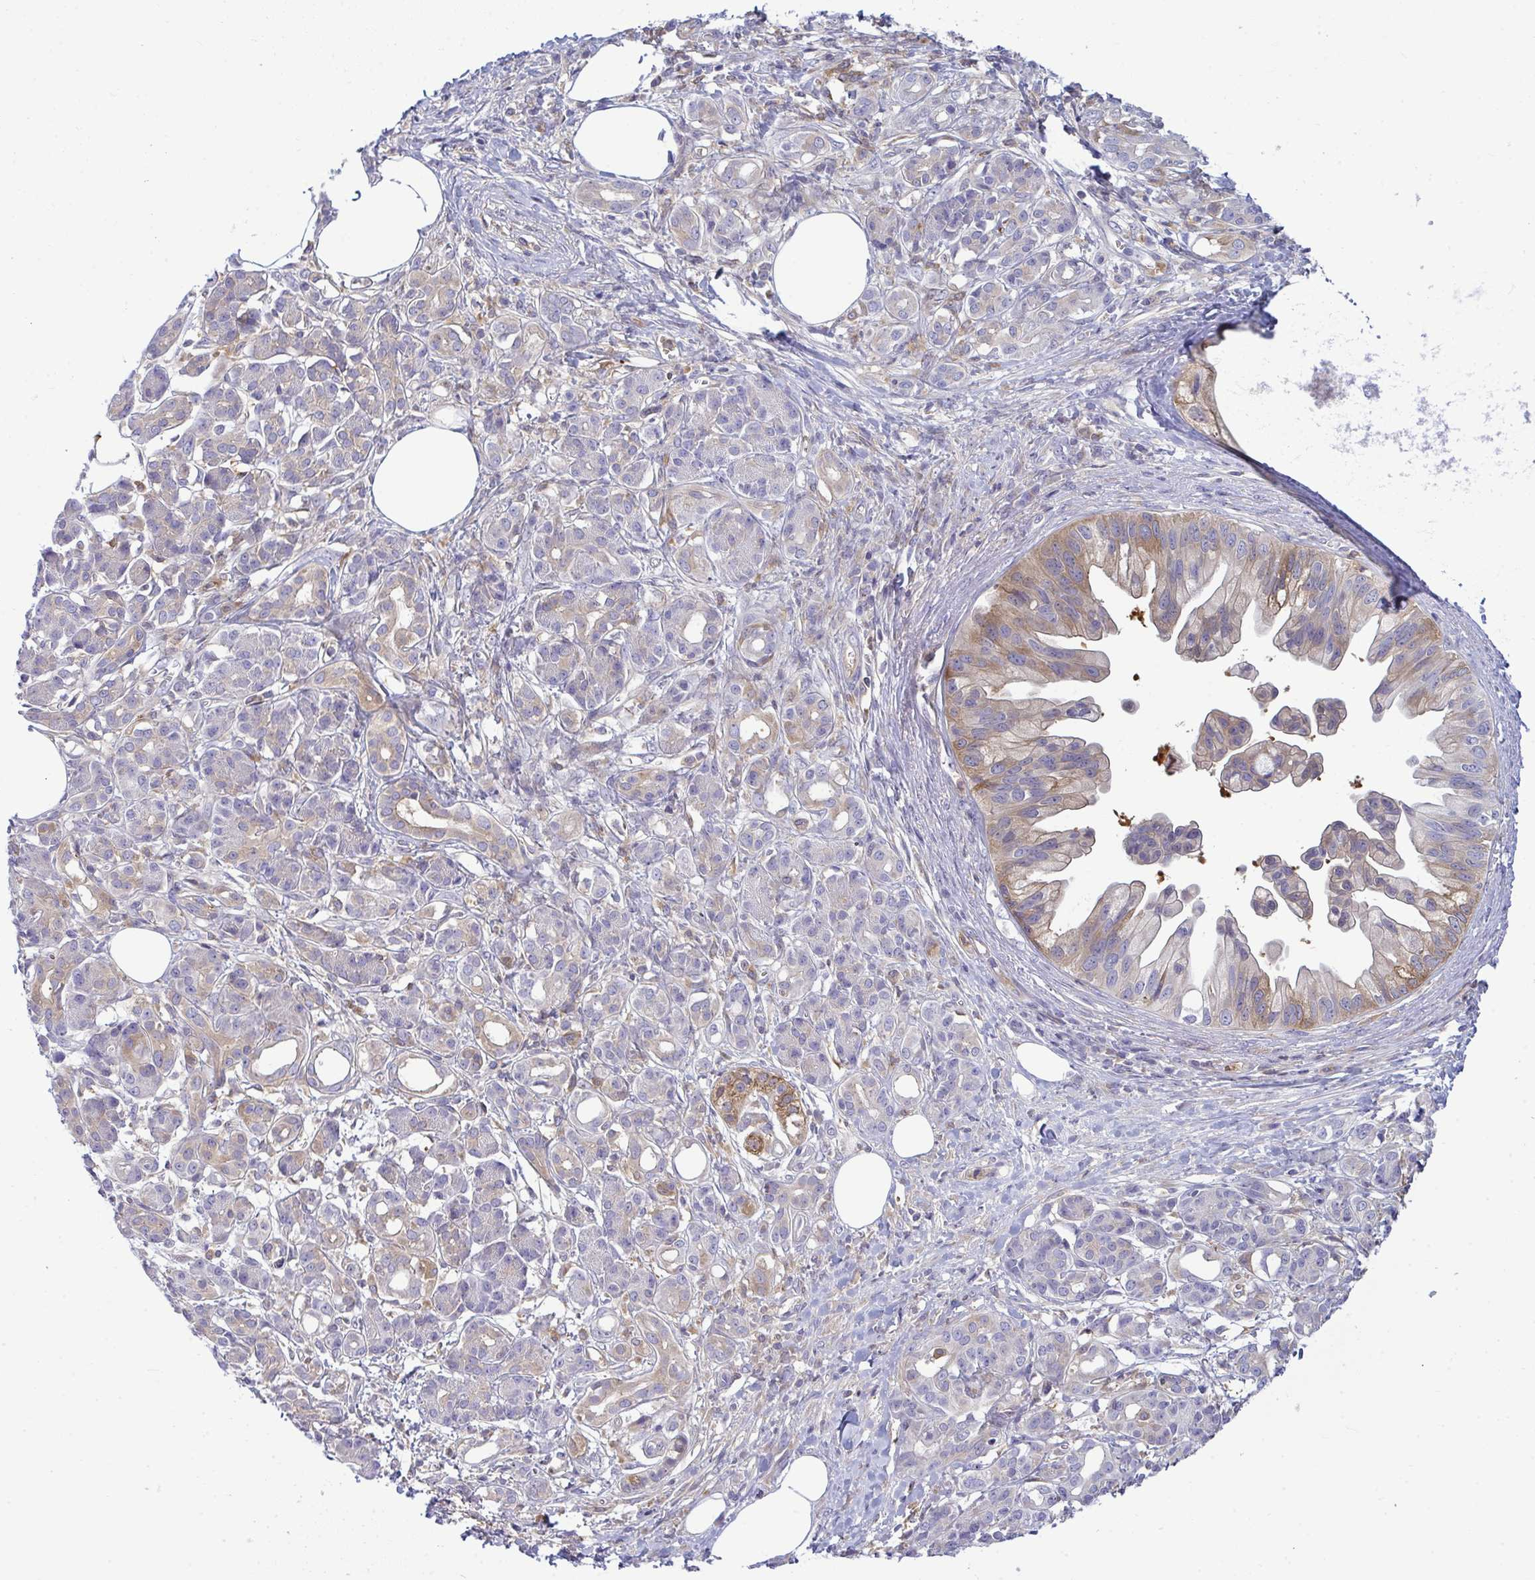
{"staining": {"intensity": "moderate", "quantity": "25%-75%", "location": "cytoplasmic/membranous"}, "tissue": "pancreatic cancer", "cell_type": "Tumor cells", "image_type": "cancer", "snomed": [{"axis": "morphology", "description": "Adenocarcinoma, NOS"}, {"axis": "topography", "description": "Pancreas"}], "caption": "Human pancreatic adenocarcinoma stained with a protein marker demonstrates moderate staining in tumor cells.", "gene": "SLC30A6", "patient": {"sex": "female", "age": 73}}